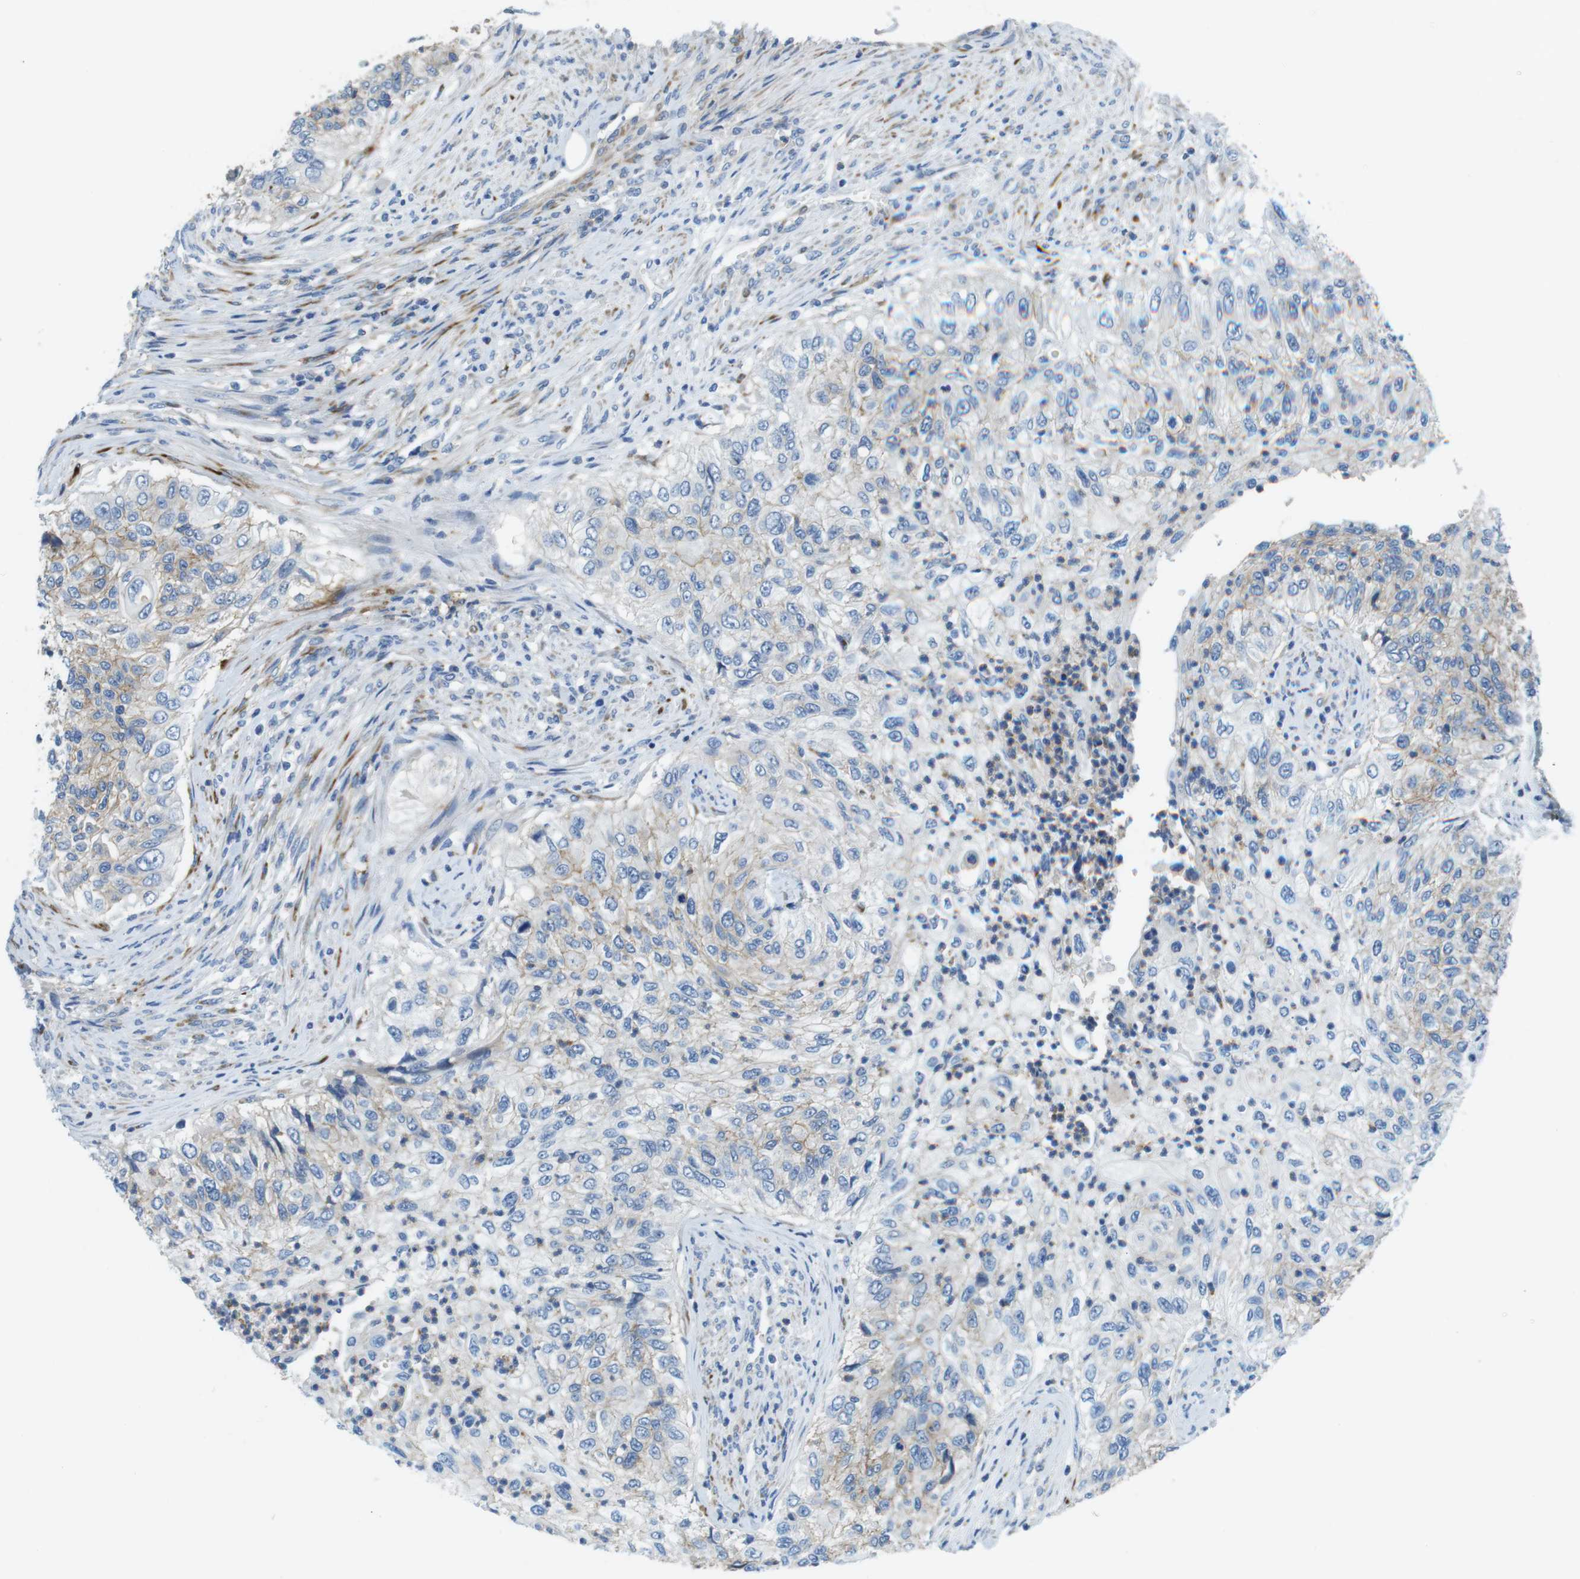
{"staining": {"intensity": "weak", "quantity": ">75%", "location": "cytoplasmic/membranous"}, "tissue": "urothelial cancer", "cell_type": "Tumor cells", "image_type": "cancer", "snomed": [{"axis": "morphology", "description": "Urothelial carcinoma, High grade"}, {"axis": "topography", "description": "Urinary bladder"}], "caption": "Urothelial carcinoma (high-grade) was stained to show a protein in brown. There is low levels of weak cytoplasmic/membranous staining in approximately >75% of tumor cells.", "gene": "EMP2", "patient": {"sex": "female", "age": 60}}